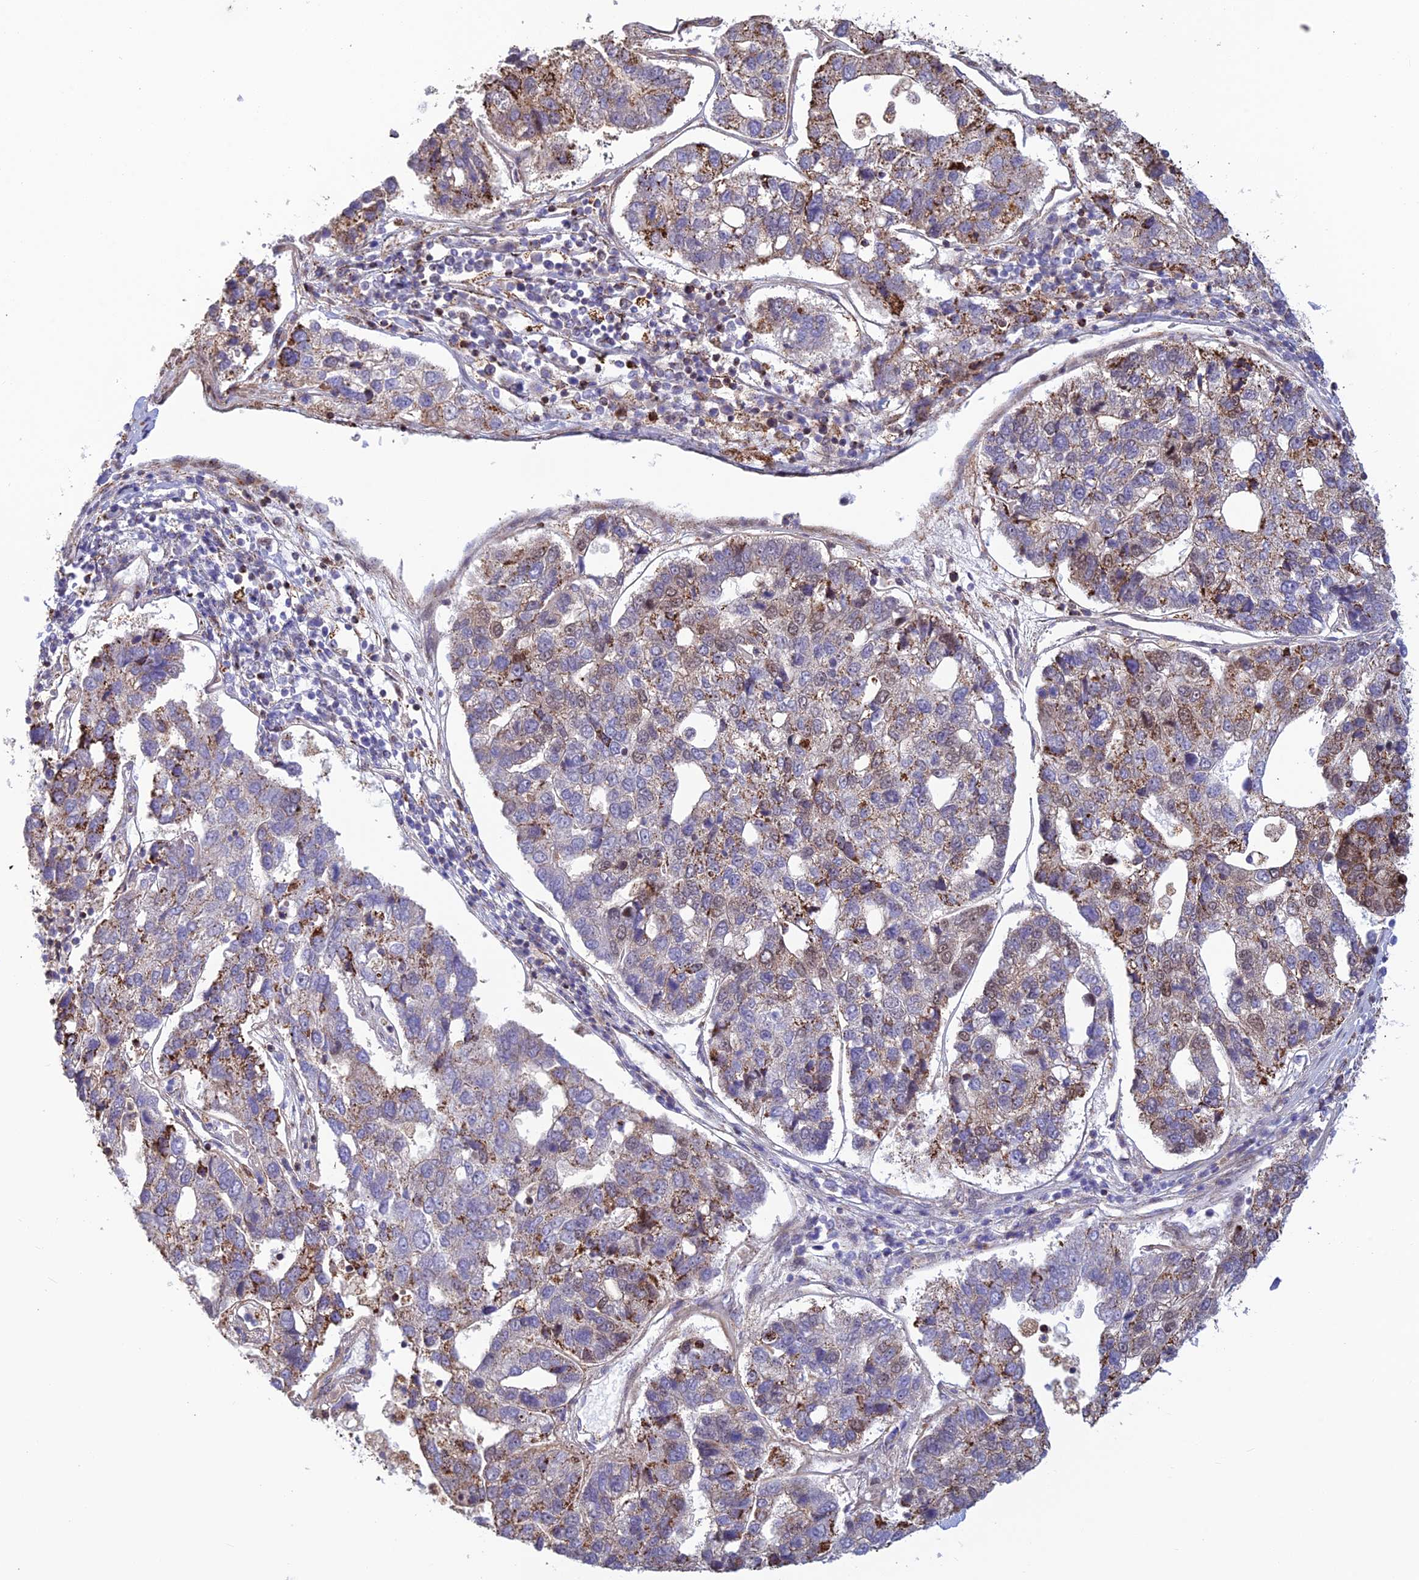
{"staining": {"intensity": "moderate", "quantity": "<25%", "location": "cytoplasmic/membranous"}, "tissue": "pancreatic cancer", "cell_type": "Tumor cells", "image_type": "cancer", "snomed": [{"axis": "morphology", "description": "Adenocarcinoma, NOS"}, {"axis": "topography", "description": "Pancreas"}], "caption": "Immunohistochemistry (IHC) photomicrograph of pancreatic cancer stained for a protein (brown), which demonstrates low levels of moderate cytoplasmic/membranous expression in approximately <25% of tumor cells.", "gene": "POLR1G", "patient": {"sex": "female", "age": 61}}